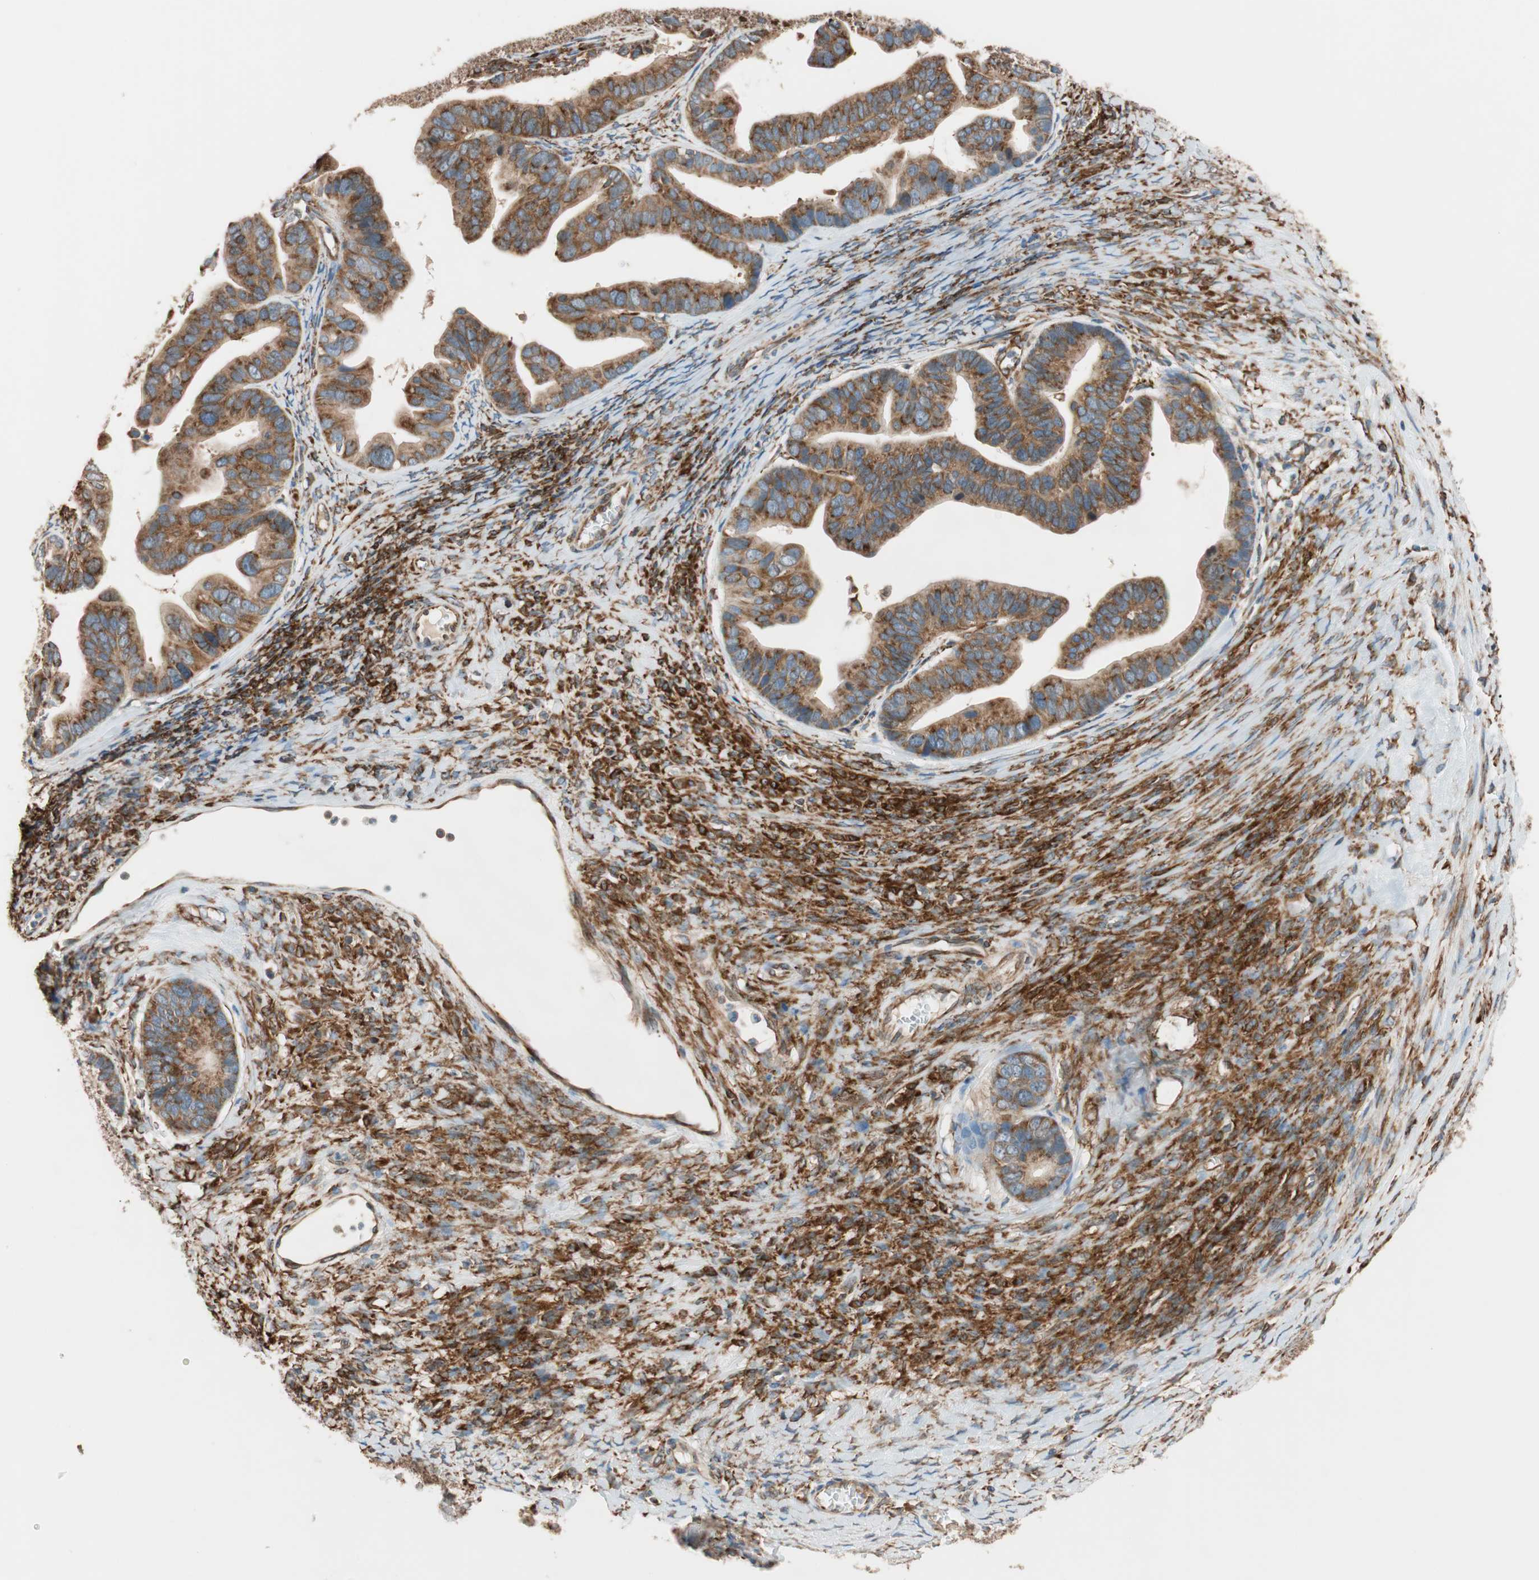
{"staining": {"intensity": "strong", "quantity": ">75%", "location": "cytoplasmic/membranous"}, "tissue": "ovarian cancer", "cell_type": "Tumor cells", "image_type": "cancer", "snomed": [{"axis": "morphology", "description": "Cystadenocarcinoma, serous, NOS"}, {"axis": "topography", "description": "Ovary"}], "caption": "Strong cytoplasmic/membranous expression for a protein is appreciated in about >75% of tumor cells of ovarian cancer (serous cystadenocarcinoma) using immunohistochemistry.", "gene": "WASL", "patient": {"sex": "female", "age": 56}}